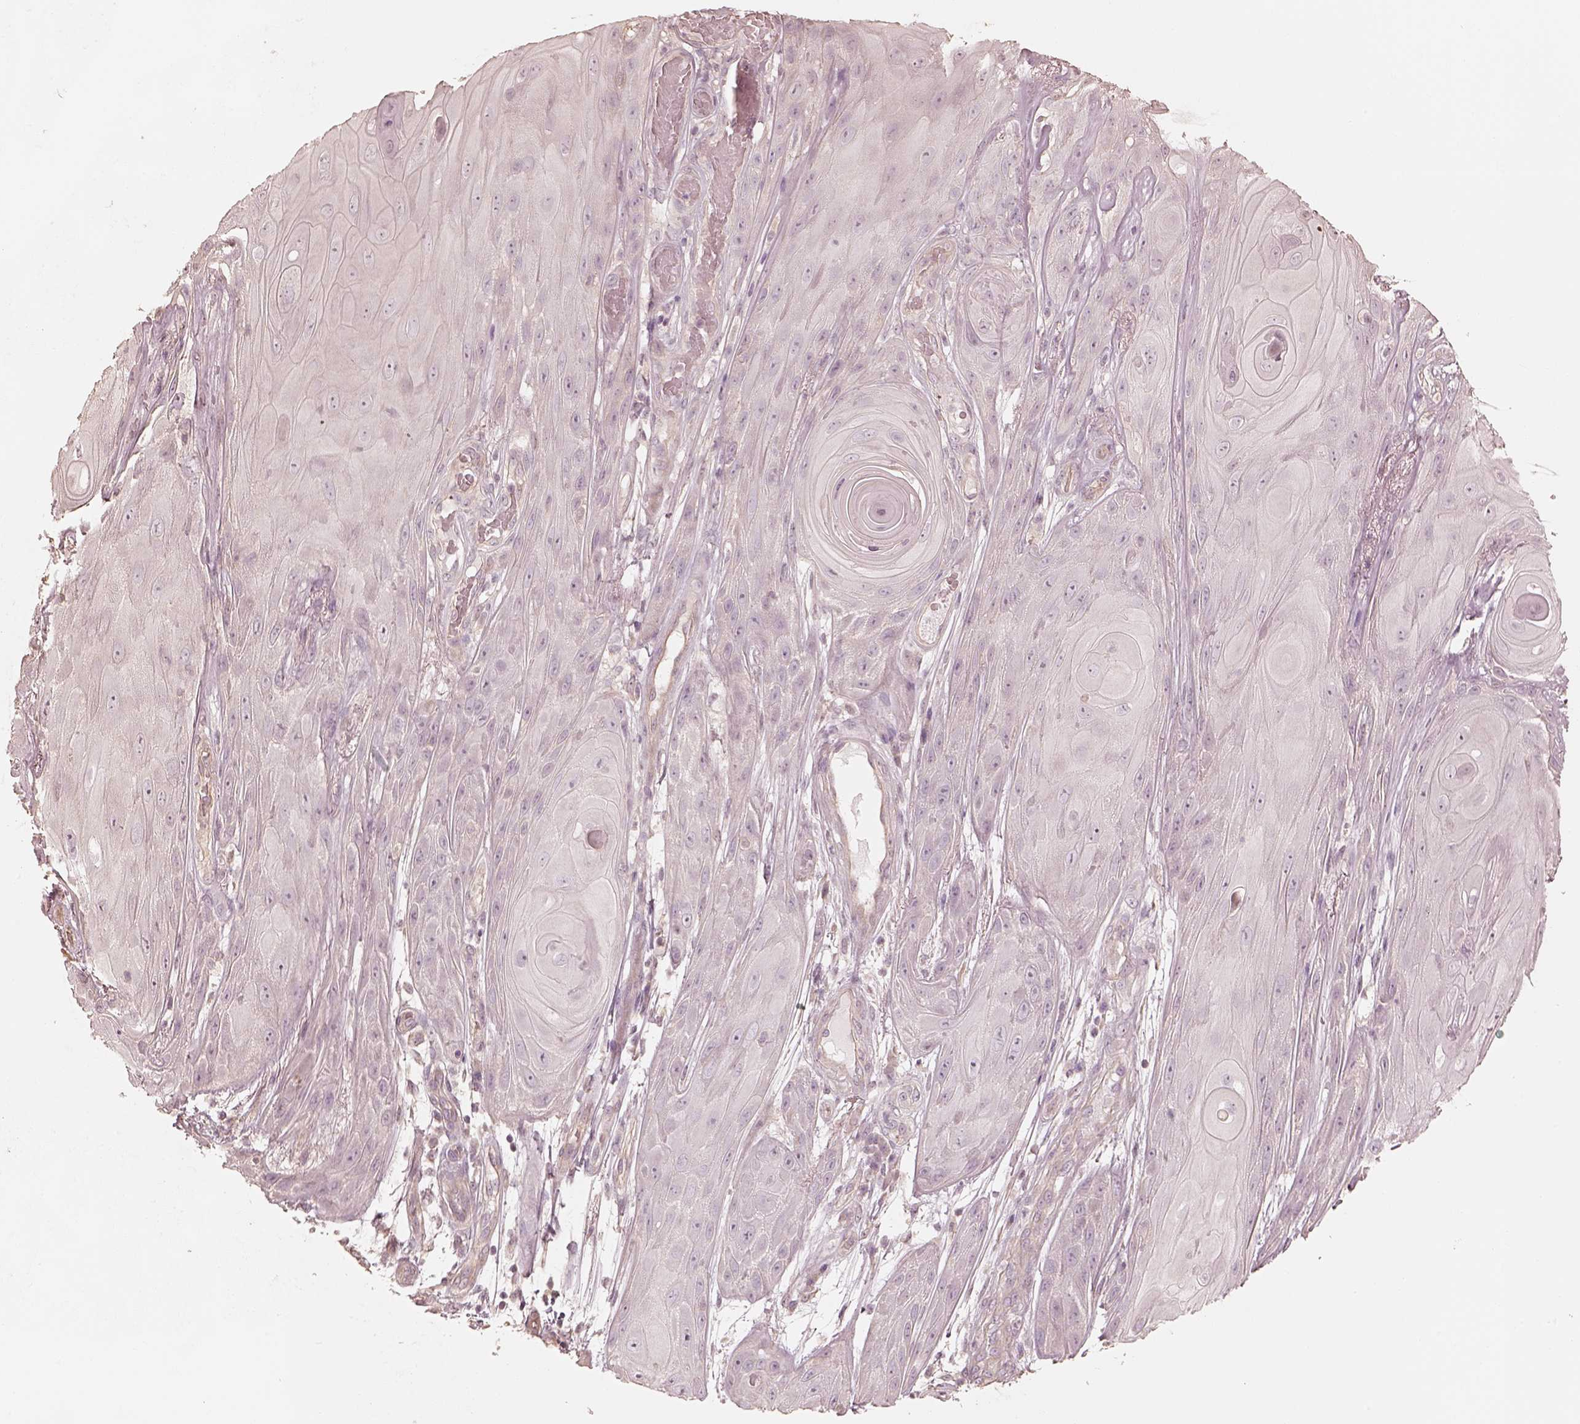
{"staining": {"intensity": "negative", "quantity": "none", "location": "none"}, "tissue": "skin cancer", "cell_type": "Tumor cells", "image_type": "cancer", "snomed": [{"axis": "morphology", "description": "Squamous cell carcinoma, NOS"}, {"axis": "topography", "description": "Skin"}], "caption": "Skin squamous cell carcinoma was stained to show a protein in brown. There is no significant staining in tumor cells. (Stains: DAB (3,3'-diaminobenzidine) immunohistochemistry with hematoxylin counter stain, Microscopy: brightfield microscopy at high magnification).", "gene": "KIF5C", "patient": {"sex": "male", "age": 62}}